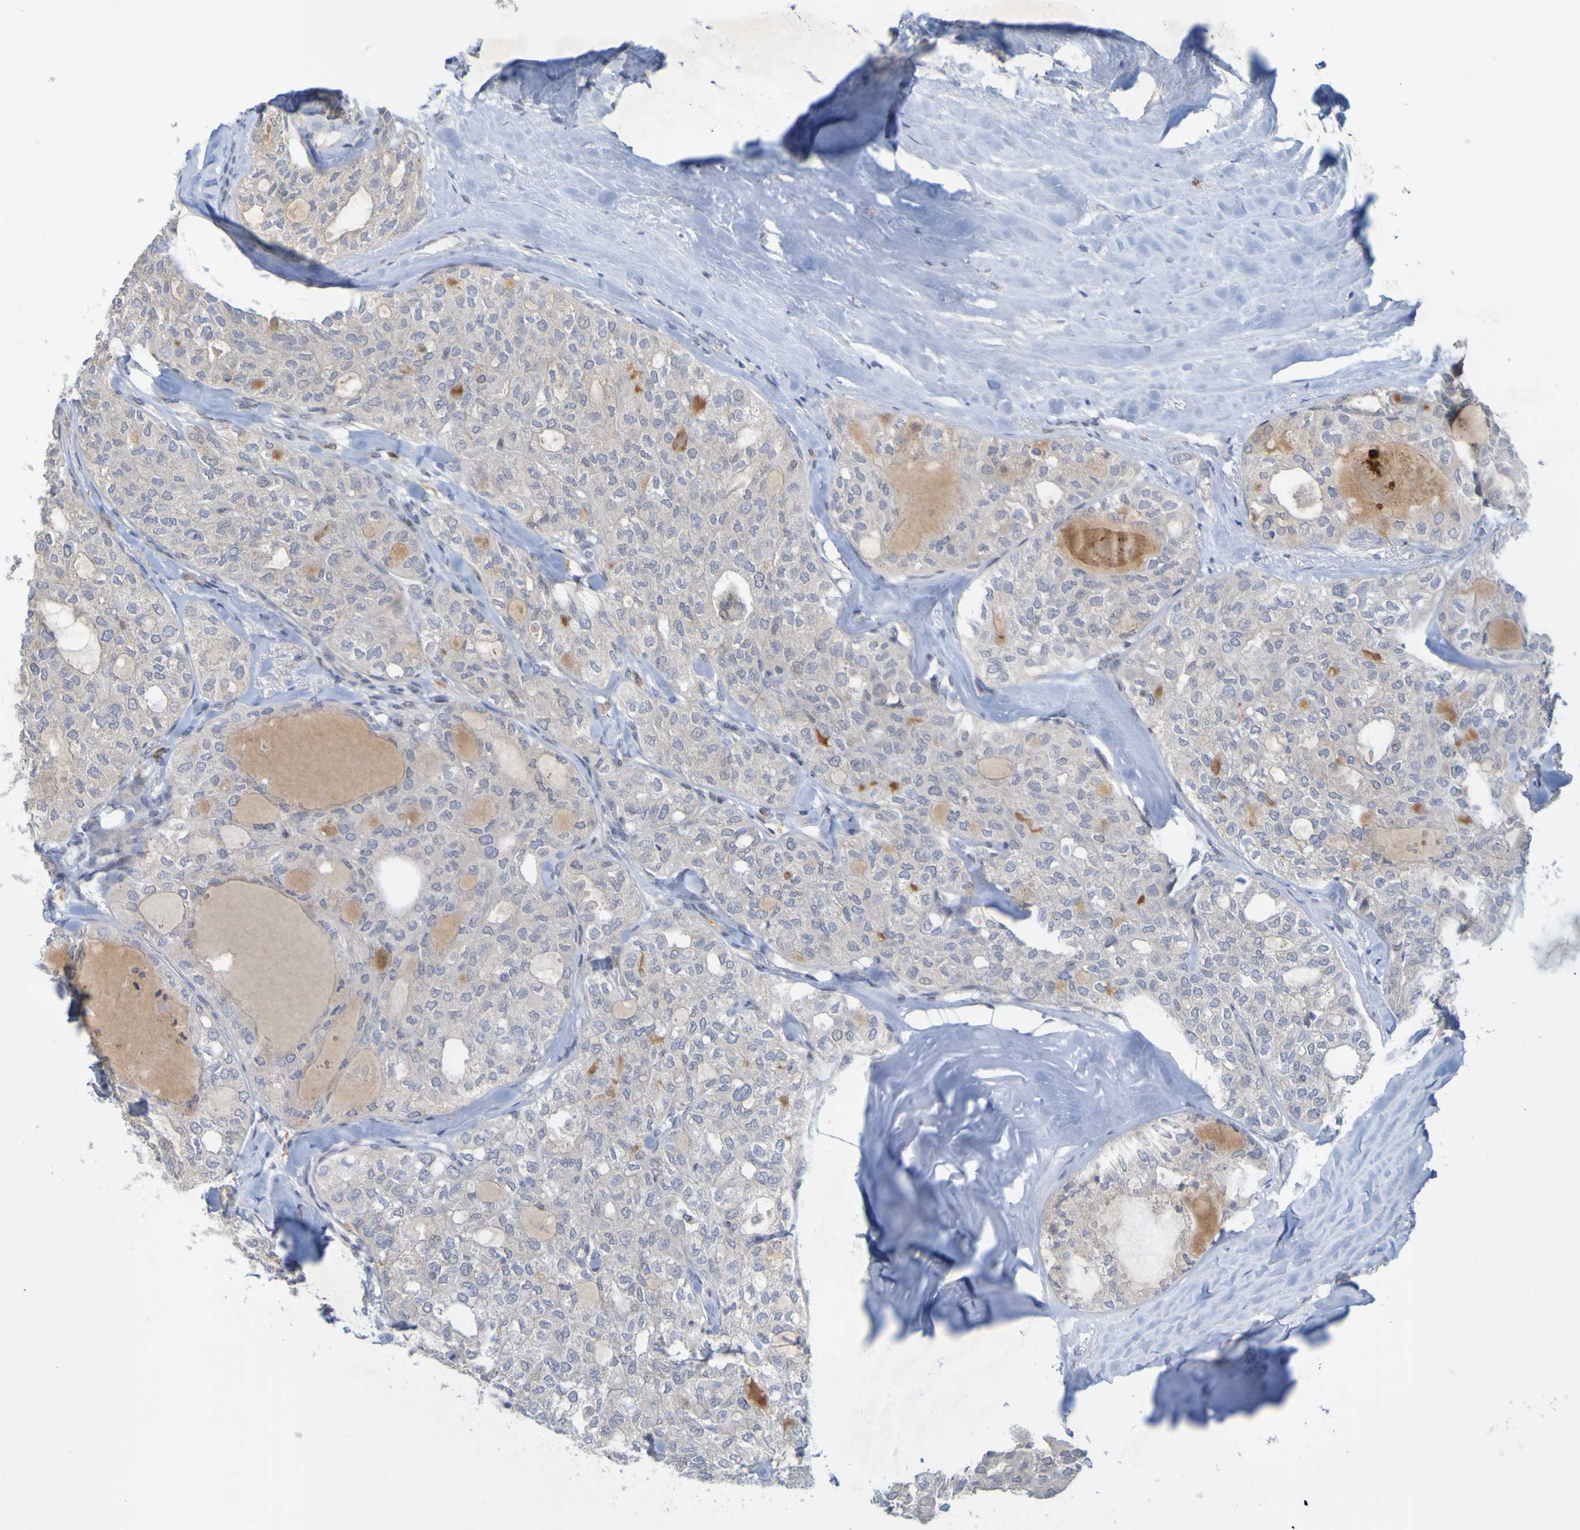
{"staining": {"intensity": "weak", "quantity": "<25%", "location": "cytoplasmic/membranous"}, "tissue": "thyroid cancer", "cell_type": "Tumor cells", "image_type": "cancer", "snomed": [{"axis": "morphology", "description": "Follicular adenoma carcinoma, NOS"}, {"axis": "topography", "description": "Thyroid gland"}], "caption": "Thyroid cancer (follicular adenoma carcinoma) was stained to show a protein in brown. There is no significant positivity in tumor cells.", "gene": "LILRB5", "patient": {"sex": "male", "age": 75}}